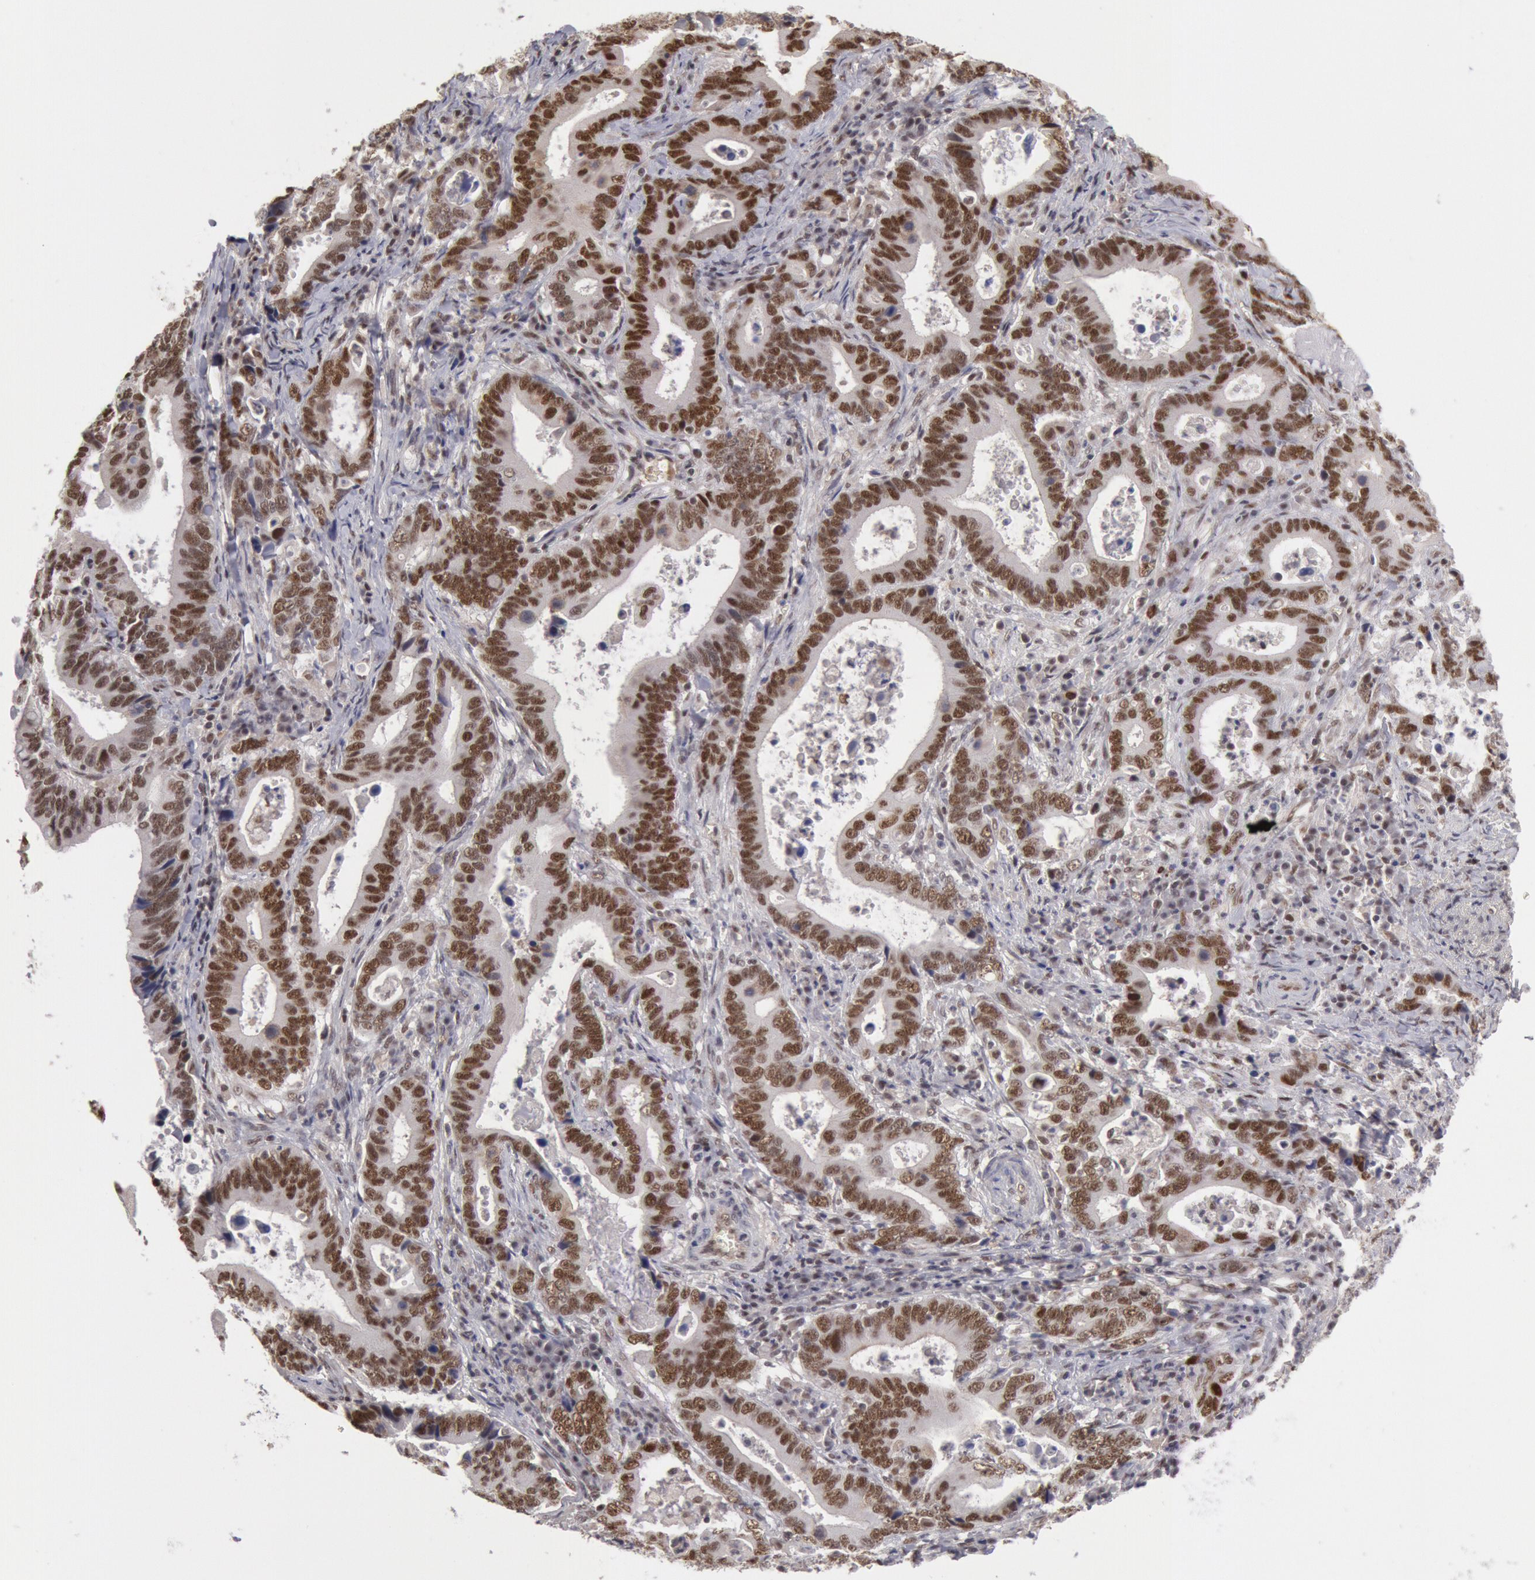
{"staining": {"intensity": "moderate", "quantity": ">75%", "location": "nuclear"}, "tissue": "stomach cancer", "cell_type": "Tumor cells", "image_type": "cancer", "snomed": [{"axis": "morphology", "description": "Adenocarcinoma, NOS"}, {"axis": "topography", "description": "Stomach, upper"}], "caption": "Protein analysis of stomach cancer (adenocarcinoma) tissue displays moderate nuclear expression in approximately >75% of tumor cells. Using DAB (3,3'-diaminobenzidine) (brown) and hematoxylin (blue) stains, captured at high magnification using brightfield microscopy.", "gene": "PPP4R3B", "patient": {"sex": "male", "age": 63}}